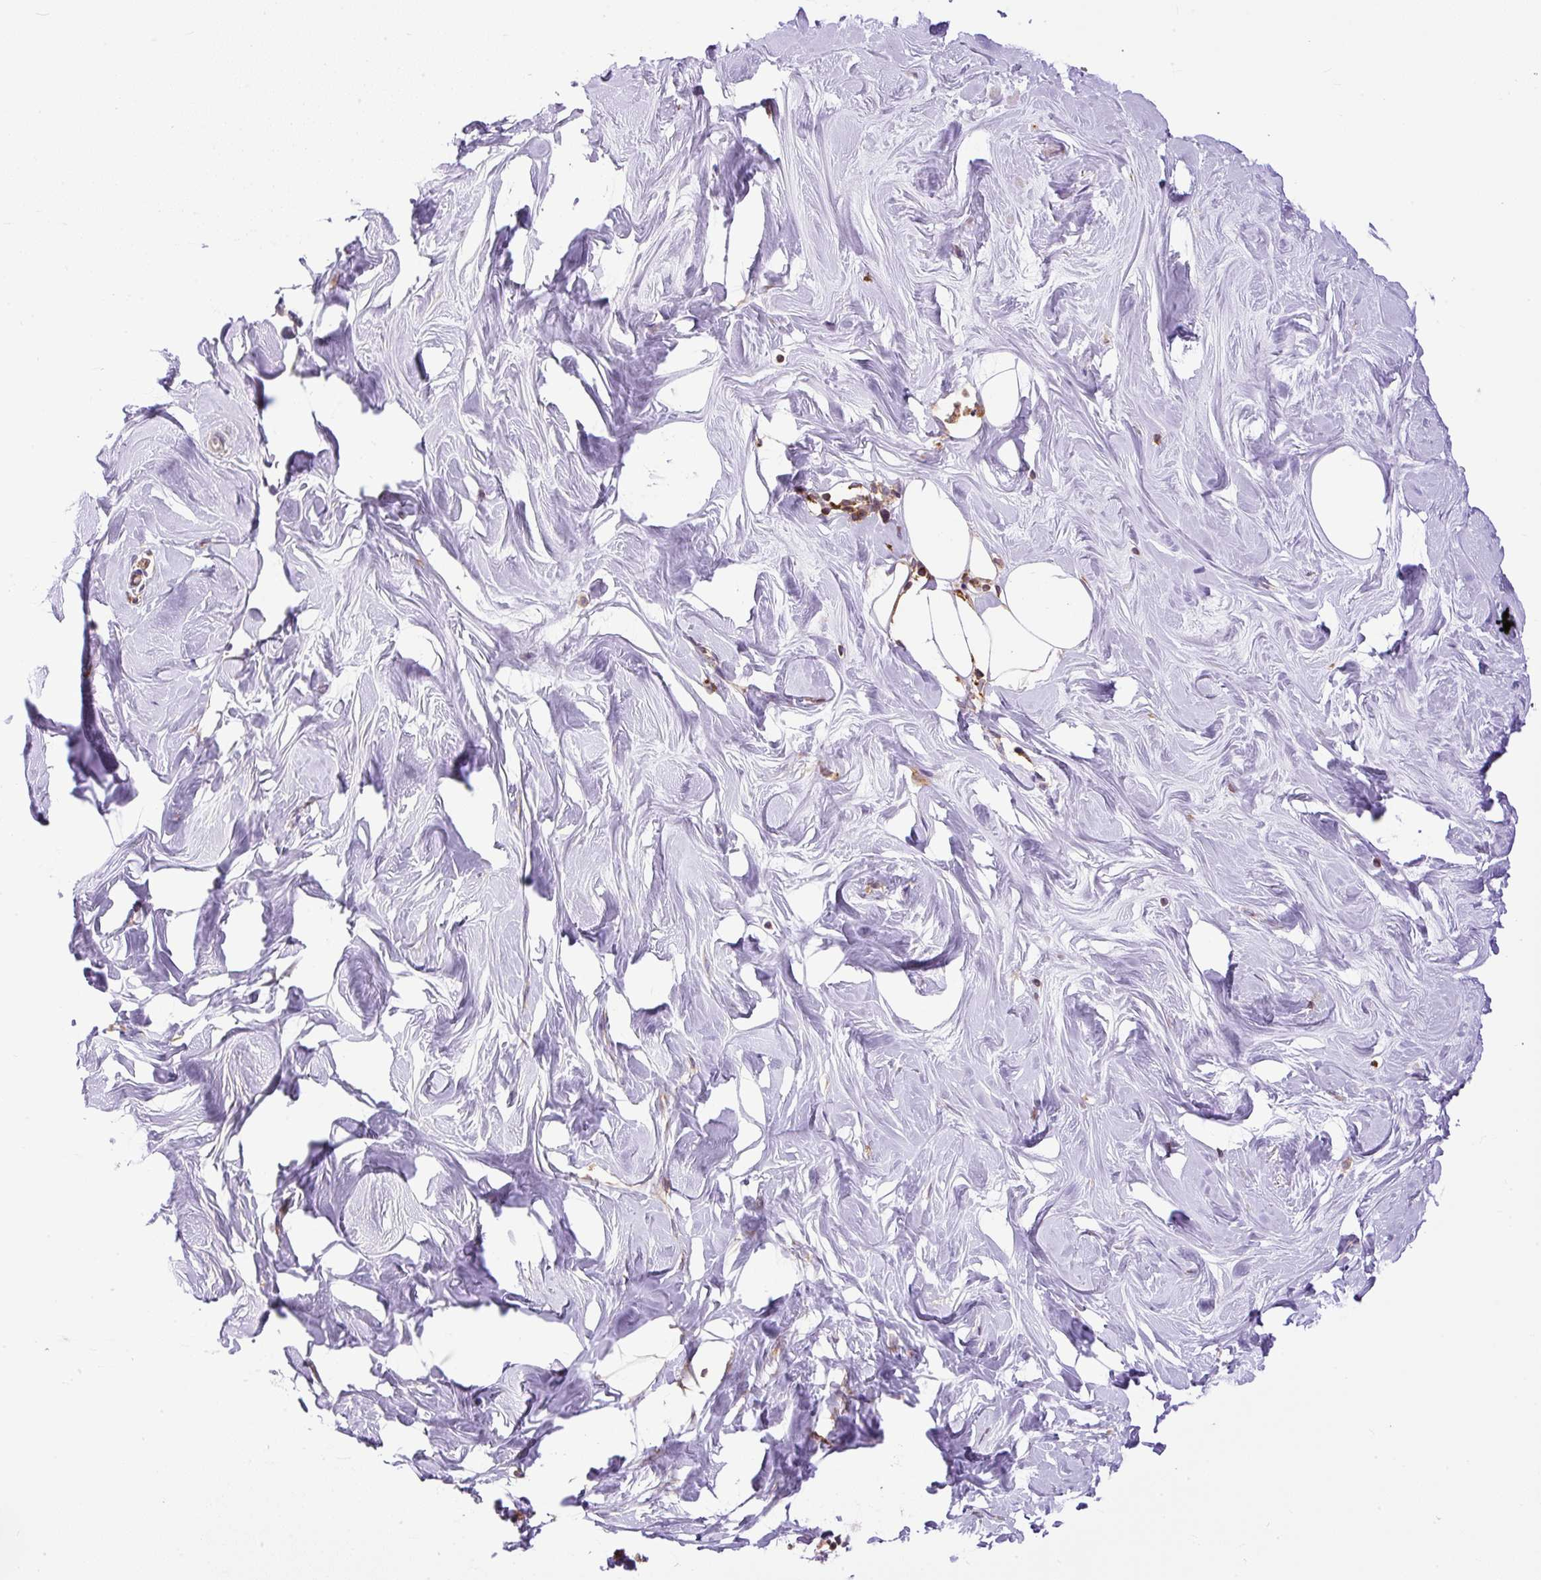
{"staining": {"intensity": "negative", "quantity": "none", "location": "none"}, "tissue": "breast", "cell_type": "Adipocytes", "image_type": "normal", "snomed": [{"axis": "morphology", "description": "Normal tissue, NOS"}, {"axis": "topography", "description": "Breast"}], "caption": "A histopathology image of human breast is negative for staining in adipocytes. (DAB immunohistochemistry (IHC) with hematoxylin counter stain).", "gene": "MAP1S", "patient": {"sex": "female", "age": 27}}